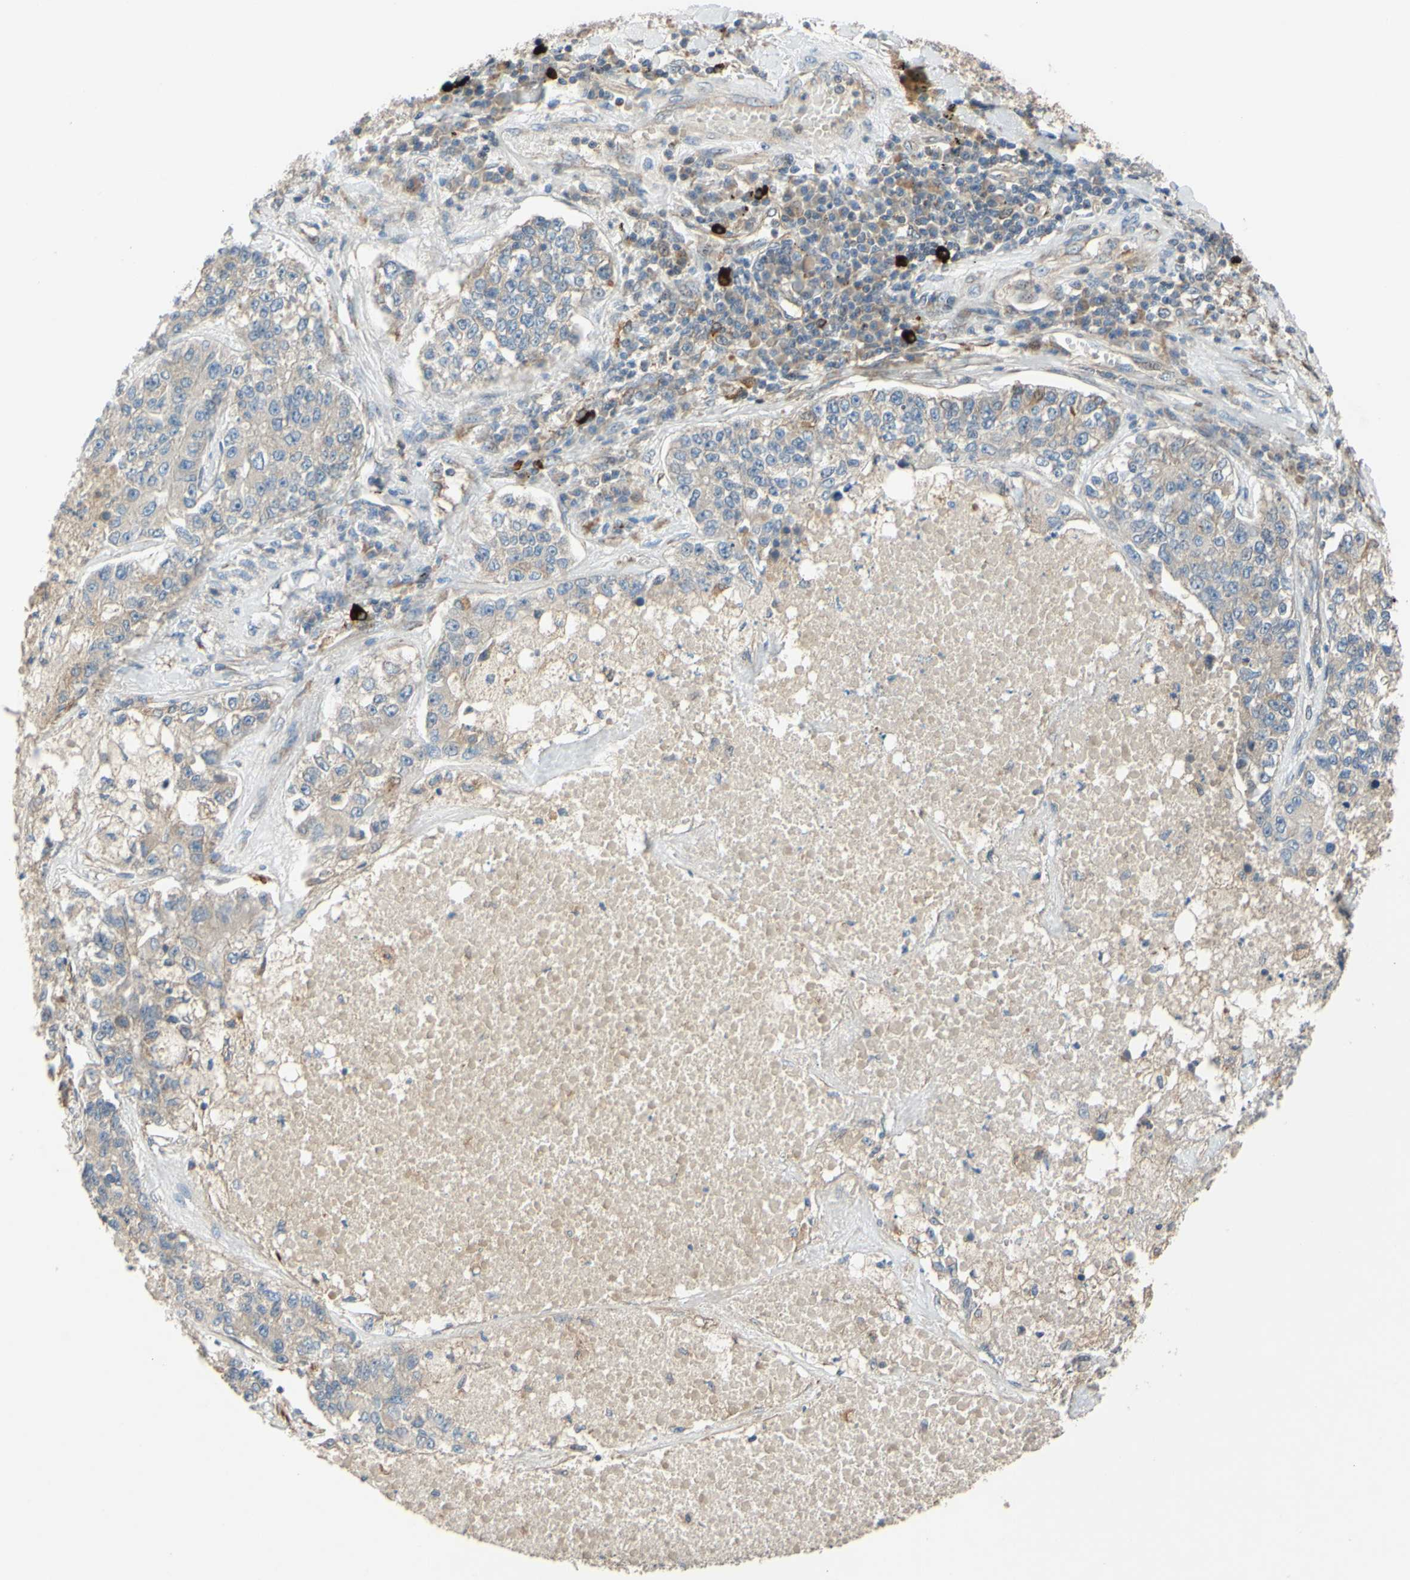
{"staining": {"intensity": "weak", "quantity": ">75%", "location": "cytoplasmic/membranous"}, "tissue": "lung cancer", "cell_type": "Tumor cells", "image_type": "cancer", "snomed": [{"axis": "morphology", "description": "Adenocarcinoma, NOS"}, {"axis": "topography", "description": "Lung"}], "caption": "A low amount of weak cytoplasmic/membranous positivity is seen in approximately >75% of tumor cells in adenocarcinoma (lung) tissue. (Stains: DAB (3,3'-diaminobenzidine) in brown, nuclei in blue, Microscopy: brightfield microscopy at high magnification).", "gene": "SPTLC1", "patient": {"sex": "male", "age": 49}}